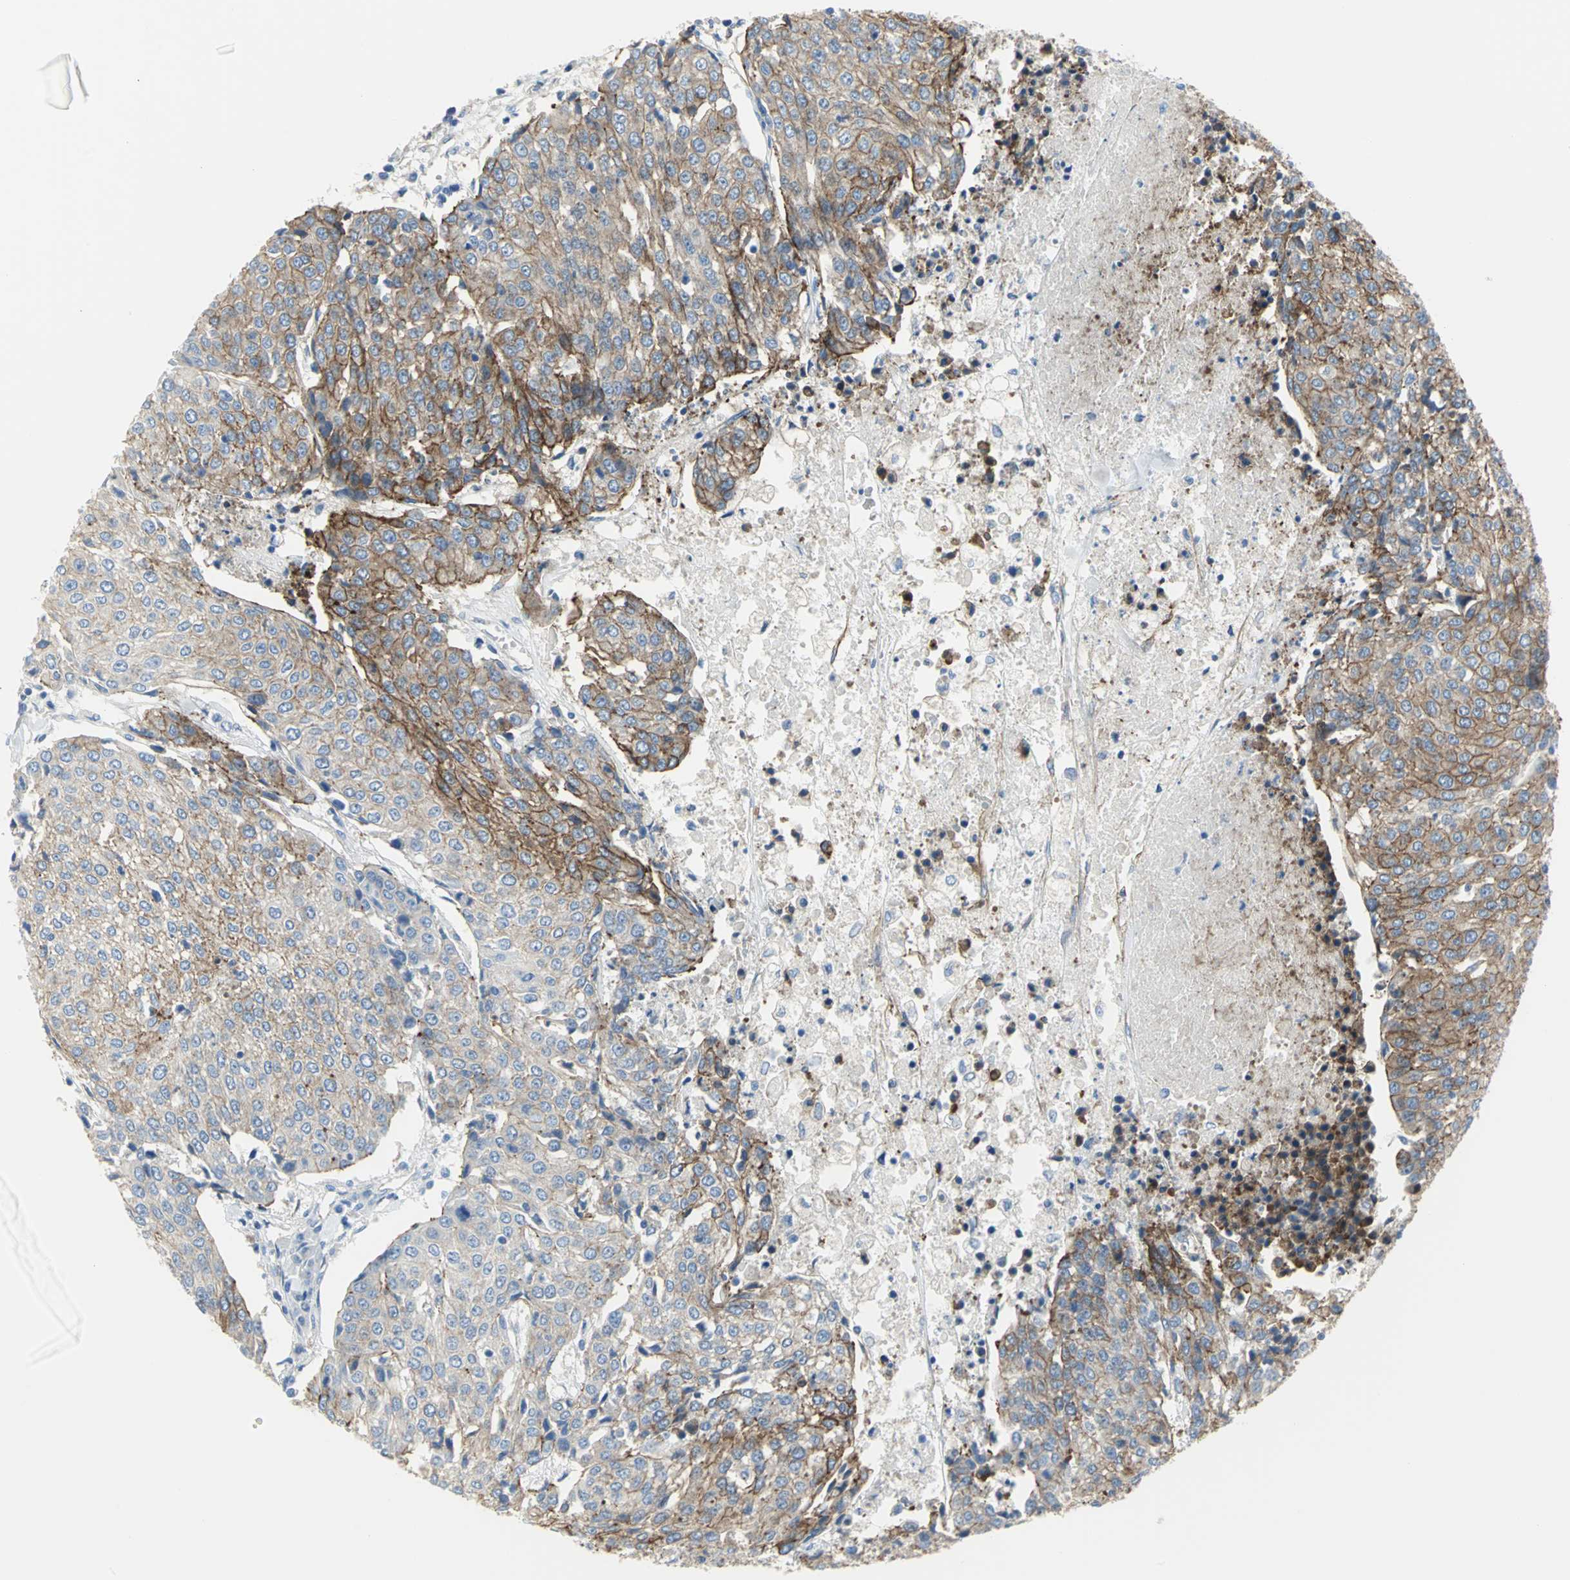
{"staining": {"intensity": "moderate", "quantity": ">75%", "location": "cytoplasmic/membranous"}, "tissue": "urothelial cancer", "cell_type": "Tumor cells", "image_type": "cancer", "snomed": [{"axis": "morphology", "description": "Urothelial carcinoma, High grade"}, {"axis": "topography", "description": "Urinary bladder"}], "caption": "IHC of human urothelial cancer exhibits medium levels of moderate cytoplasmic/membranous expression in about >75% of tumor cells. The staining was performed using DAB (3,3'-diaminobenzidine) to visualize the protein expression in brown, while the nuclei were stained in blue with hematoxylin (Magnification: 20x).", "gene": "FLNB", "patient": {"sex": "female", "age": 85}}